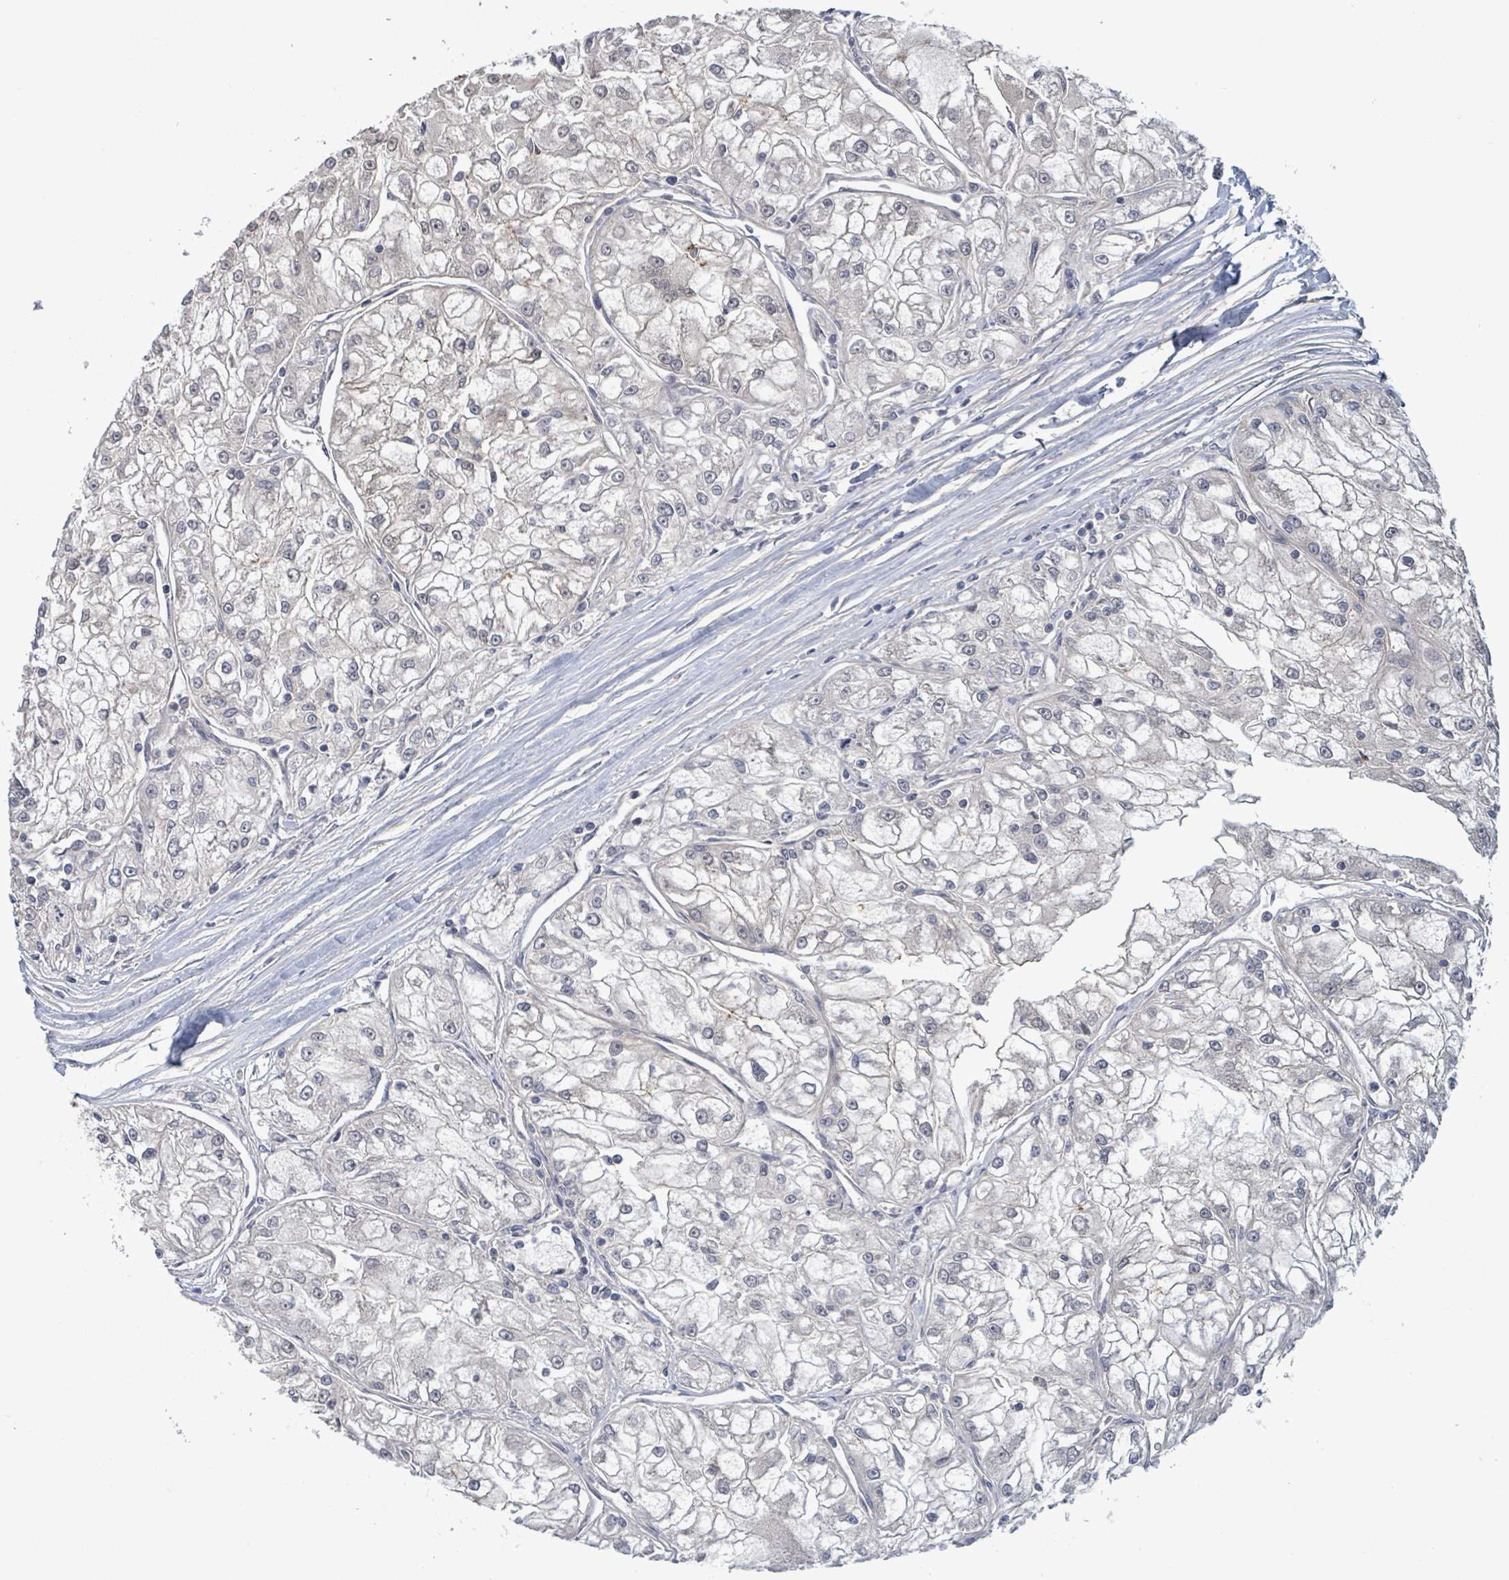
{"staining": {"intensity": "negative", "quantity": "none", "location": "none"}, "tissue": "renal cancer", "cell_type": "Tumor cells", "image_type": "cancer", "snomed": [{"axis": "morphology", "description": "Adenocarcinoma, NOS"}, {"axis": "topography", "description": "Kidney"}], "caption": "This is a histopathology image of immunohistochemistry staining of renal cancer (adenocarcinoma), which shows no staining in tumor cells. (DAB (3,3'-diaminobenzidine) IHC with hematoxylin counter stain).", "gene": "AMMECR1", "patient": {"sex": "female", "age": 72}}